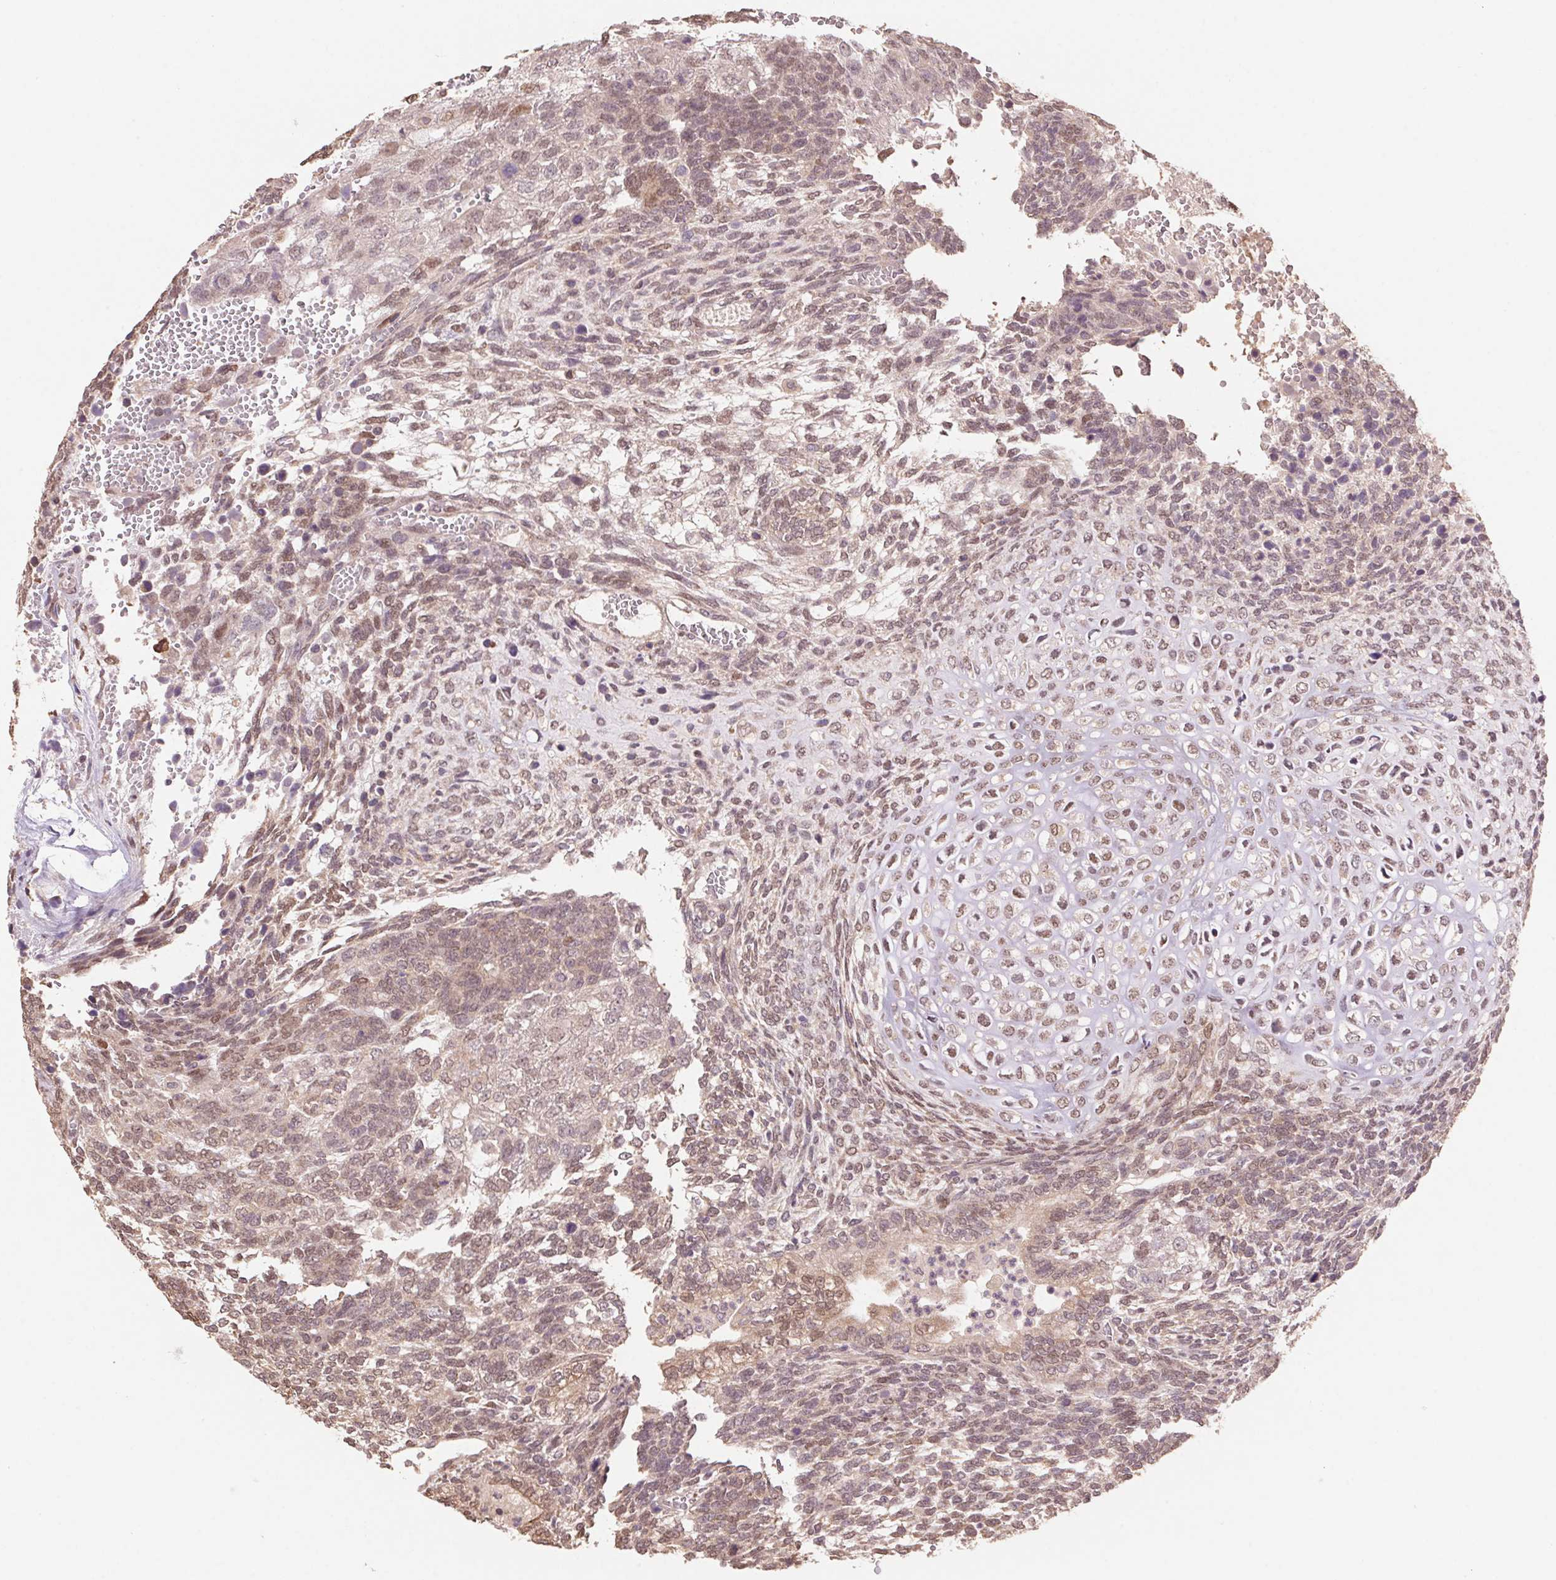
{"staining": {"intensity": "moderate", "quantity": "25%-75%", "location": "cytoplasmic/membranous,nuclear"}, "tissue": "testis cancer", "cell_type": "Tumor cells", "image_type": "cancer", "snomed": [{"axis": "morphology", "description": "Normal tissue, NOS"}, {"axis": "morphology", "description": "Carcinoma, Embryonal, NOS"}, {"axis": "topography", "description": "Testis"}, {"axis": "topography", "description": "Epididymis"}], "caption": "Moderate cytoplasmic/membranous and nuclear positivity is identified in approximately 25%-75% of tumor cells in embryonal carcinoma (testis).", "gene": "CUTA", "patient": {"sex": "male", "age": 23}}